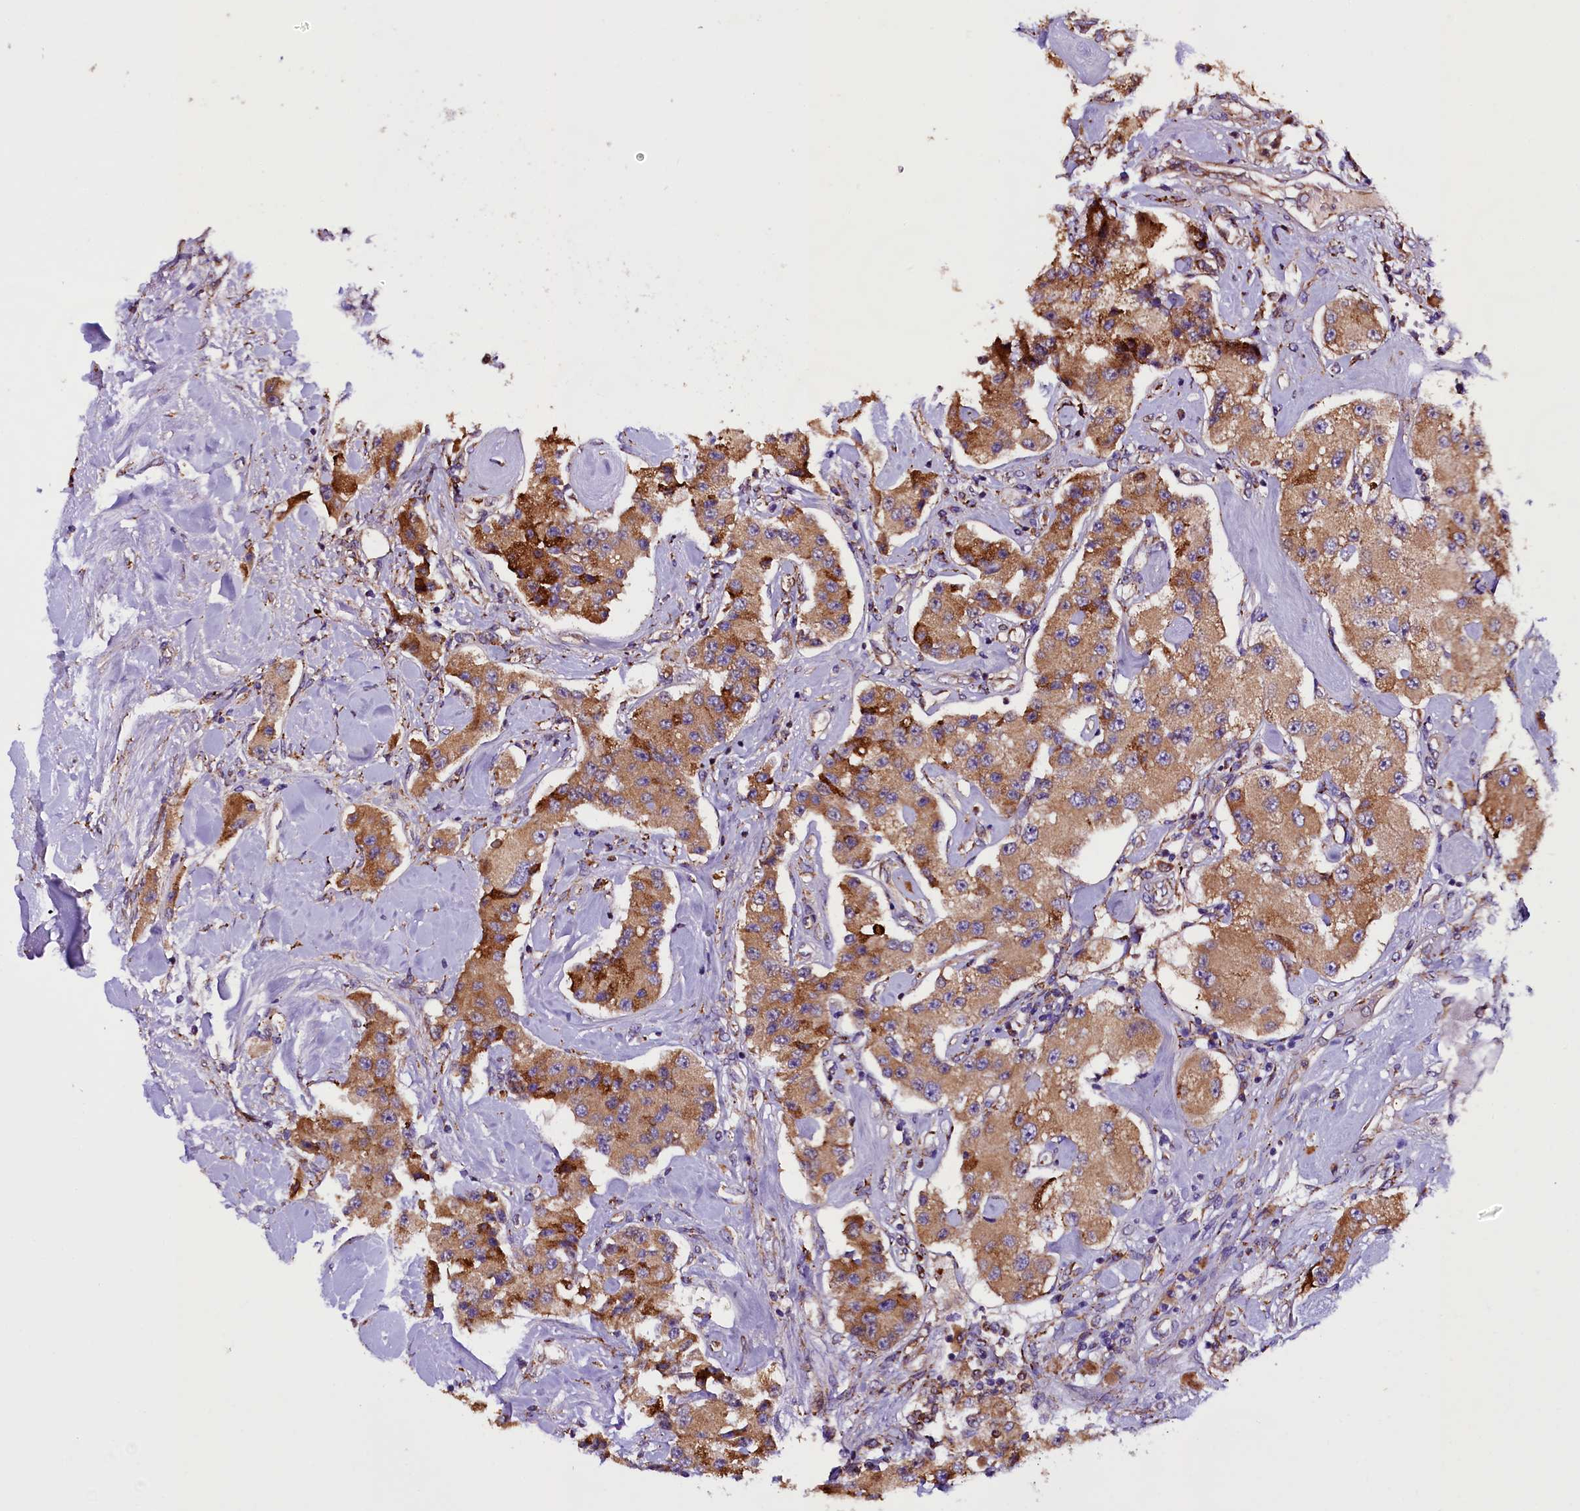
{"staining": {"intensity": "moderate", "quantity": ">75%", "location": "cytoplasmic/membranous"}, "tissue": "carcinoid", "cell_type": "Tumor cells", "image_type": "cancer", "snomed": [{"axis": "morphology", "description": "Carcinoid, malignant, NOS"}, {"axis": "topography", "description": "Pancreas"}], "caption": "There is medium levels of moderate cytoplasmic/membranous expression in tumor cells of malignant carcinoid, as demonstrated by immunohistochemical staining (brown color).", "gene": "CAPS2", "patient": {"sex": "male", "age": 41}}